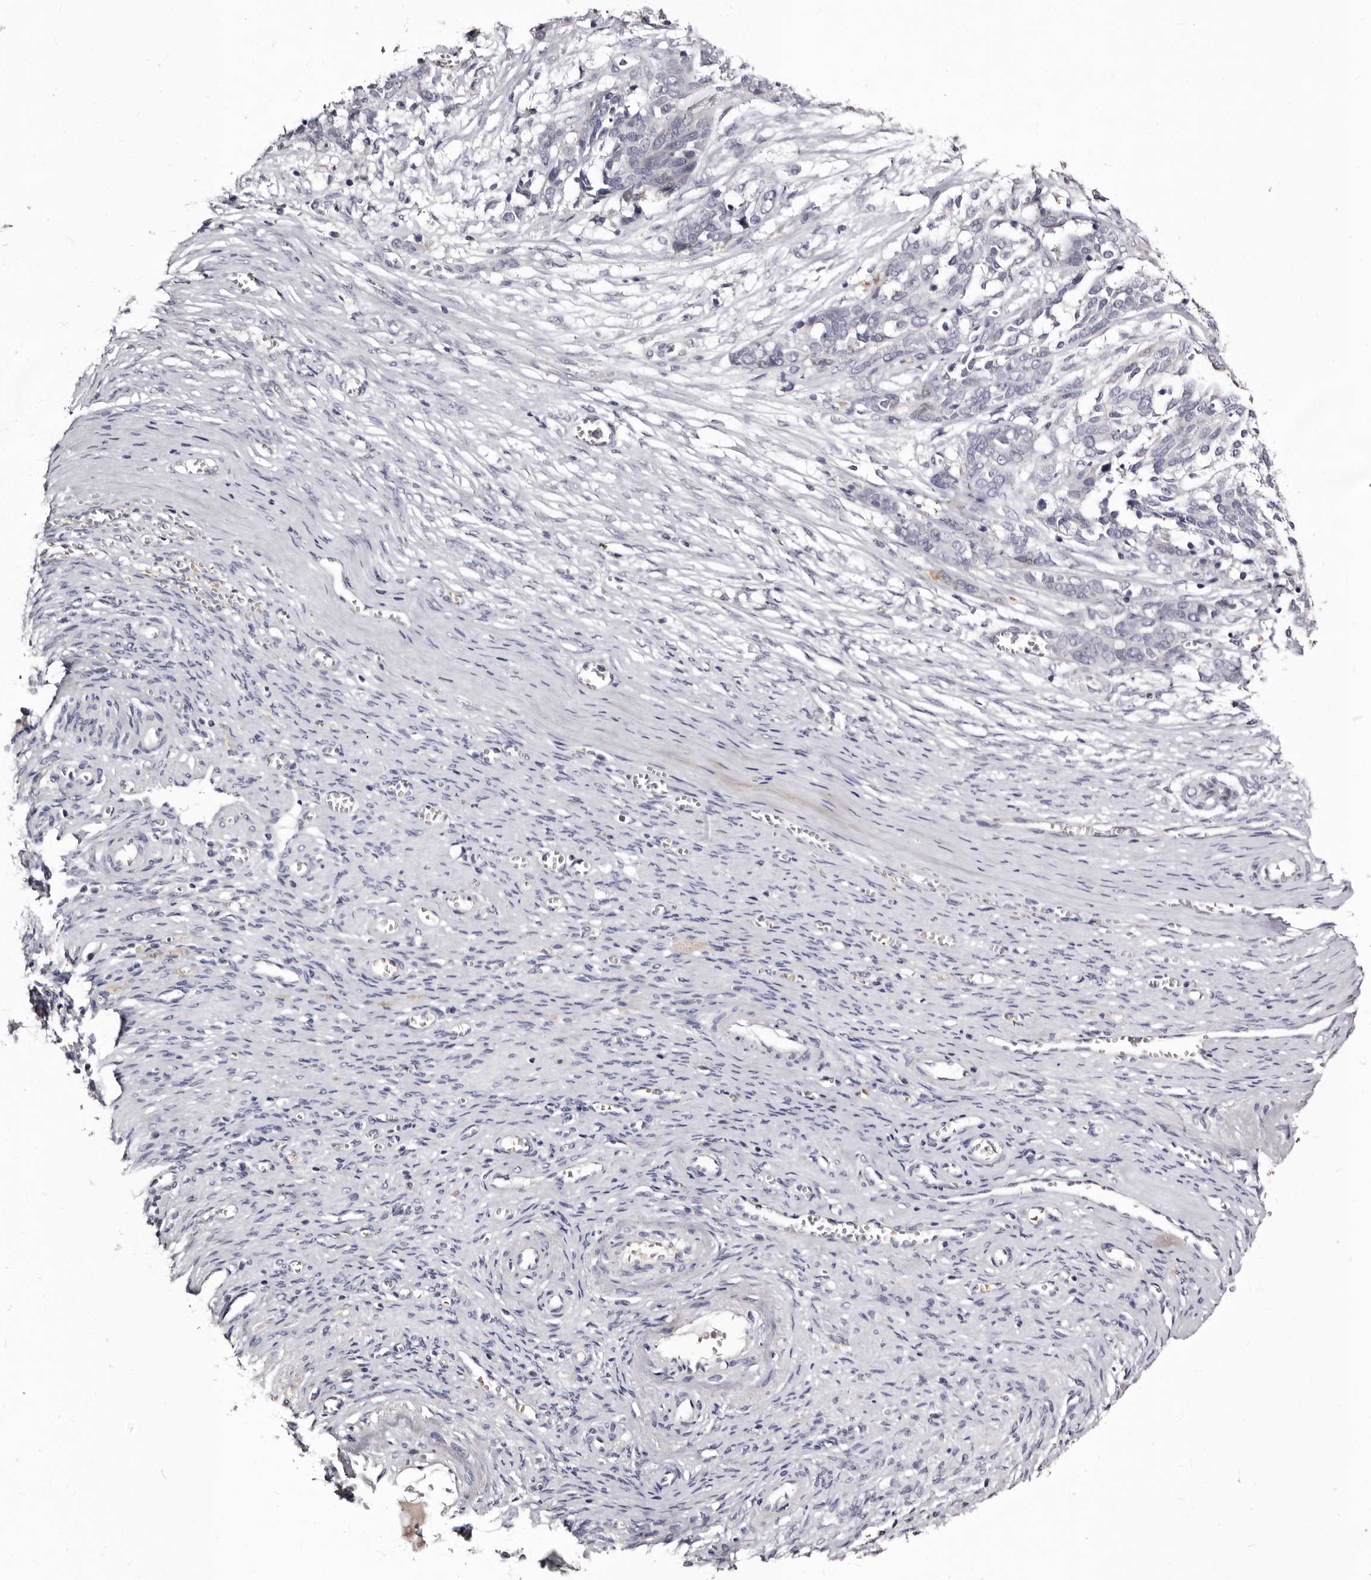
{"staining": {"intensity": "negative", "quantity": "none", "location": "none"}, "tissue": "ovarian cancer", "cell_type": "Tumor cells", "image_type": "cancer", "snomed": [{"axis": "morphology", "description": "Cystadenocarcinoma, serous, NOS"}, {"axis": "topography", "description": "Ovary"}], "caption": "Immunohistochemistry (IHC) micrograph of ovarian cancer (serous cystadenocarcinoma) stained for a protein (brown), which exhibits no expression in tumor cells.", "gene": "BPGM", "patient": {"sex": "female", "age": 44}}